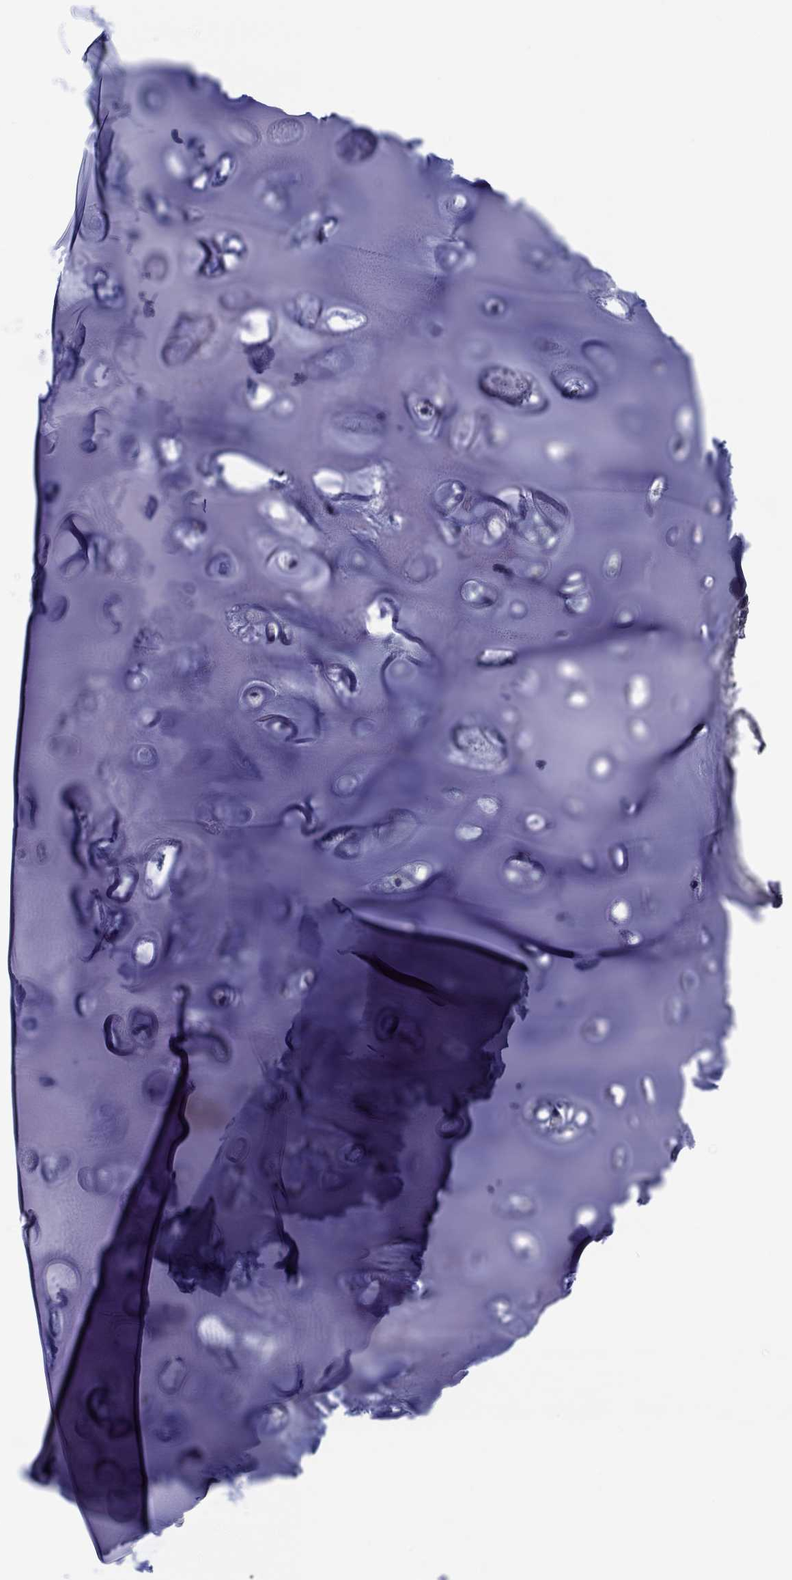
{"staining": {"intensity": "negative", "quantity": "none", "location": "none"}, "tissue": "soft tissue", "cell_type": "Chondrocytes", "image_type": "normal", "snomed": [{"axis": "morphology", "description": "Normal tissue, NOS"}, {"axis": "morphology", "description": "Squamous cell carcinoma, NOS"}, {"axis": "topography", "description": "Cartilage tissue"}, {"axis": "topography", "description": "Lung"}], "caption": "The immunohistochemistry photomicrograph has no significant expression in chondrocytes of soft tissue.", "gene": "CHIT1", "patient": {"sex": "male", "age": 66}}